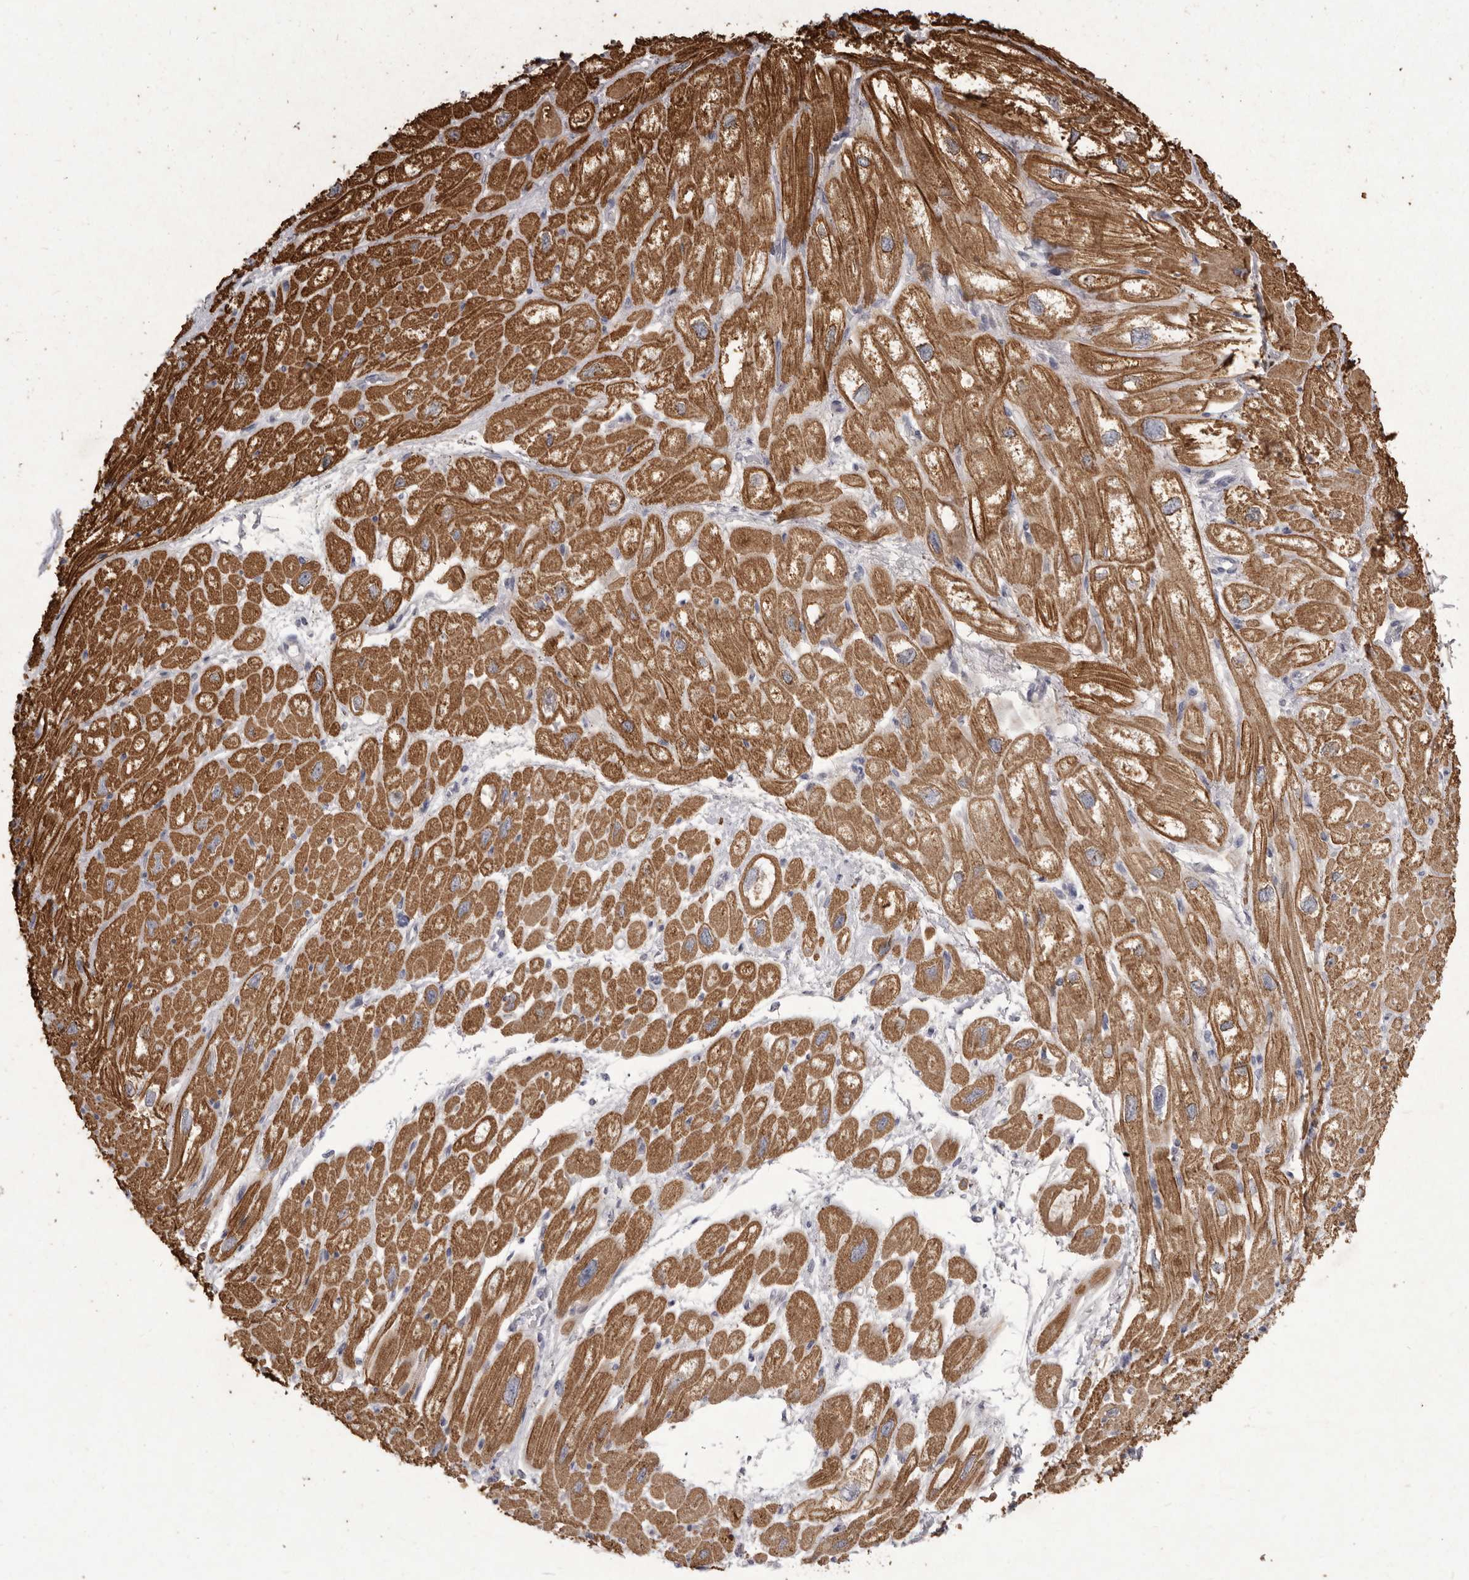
{"staining": {"intensity": "strong", "quantity": ">75%", "location": "cytoplasmic/membranous"}, "tissue": "heart muscle", "cell_type": "Cardiomyocytes", "image_type": "normal", "snomed": [{"axis": "morphology", "description": "Normal tissue, NOS"}, {"axis": "topography", "description": "Heart"}], "caption": "Brown immunohistochemical staining in normal human heart muscle reveals strong cytoplasmic/membranous expression in about >75% of cardiomyocytes.", "gene": "P2RX6", "patient": {"sex": "male", "age": 50}}